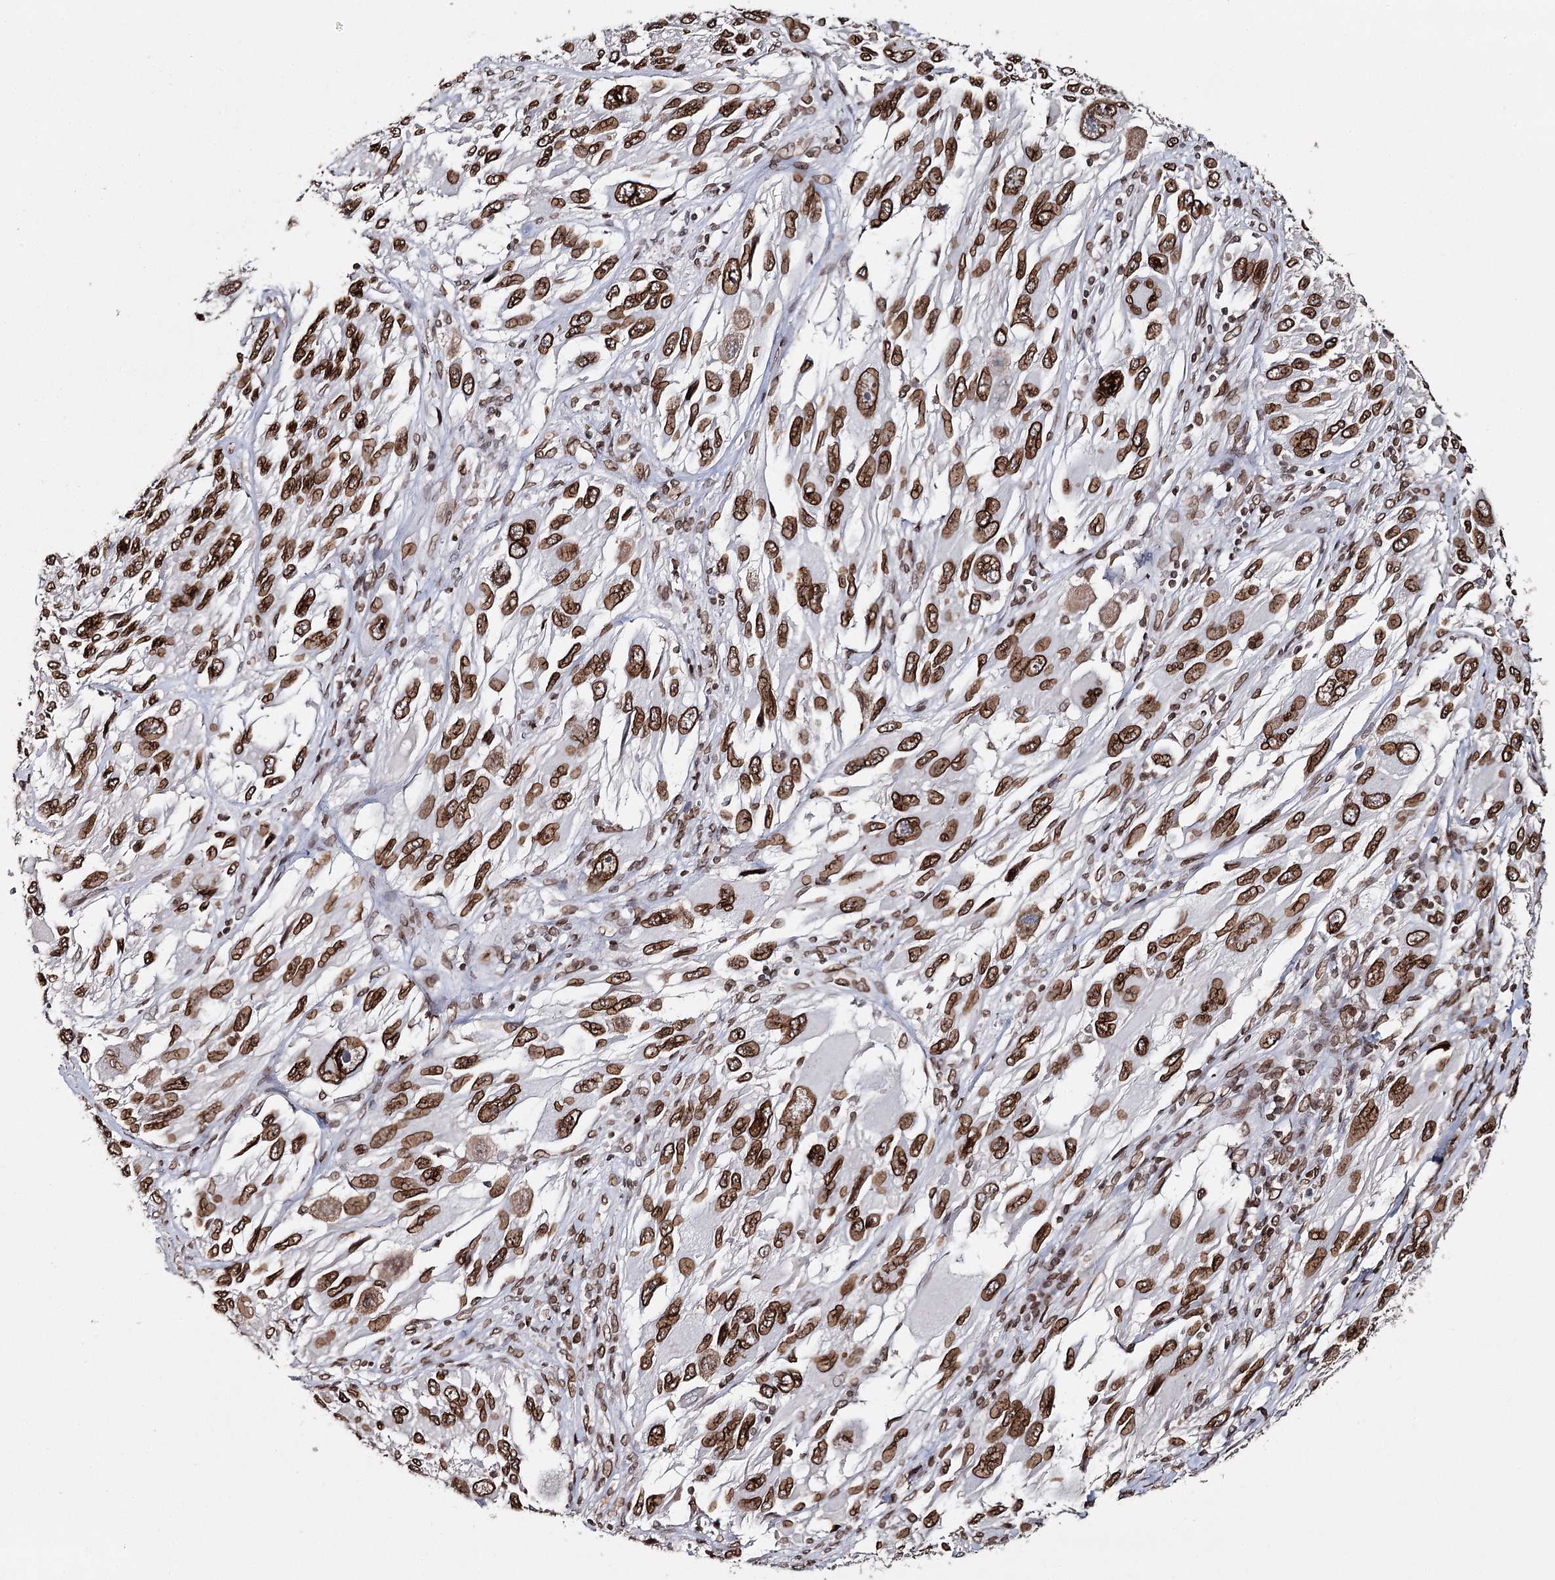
{"staining": {"intensity": "strong", "quantity": ">75%", "location": "cytoplasmic/membranous,nuclear"}, "tissue": "melanoma", "cell_type": "Tumor cells", "image_type": "cancer", "snomed": [{"axis": "morphology", "description": "Malignant melanoma, NOS"}, {"axis": "topography", "description": "Skin"}], "caption": "Melanoma stained with immunohistochemistry (IHC) displays strong cytoplasmic/membranous and nuclear staining in approximately >75% of tumor cells.", "gene": "KIAA0930", "patient": {"sex": "female", "age": 91}}